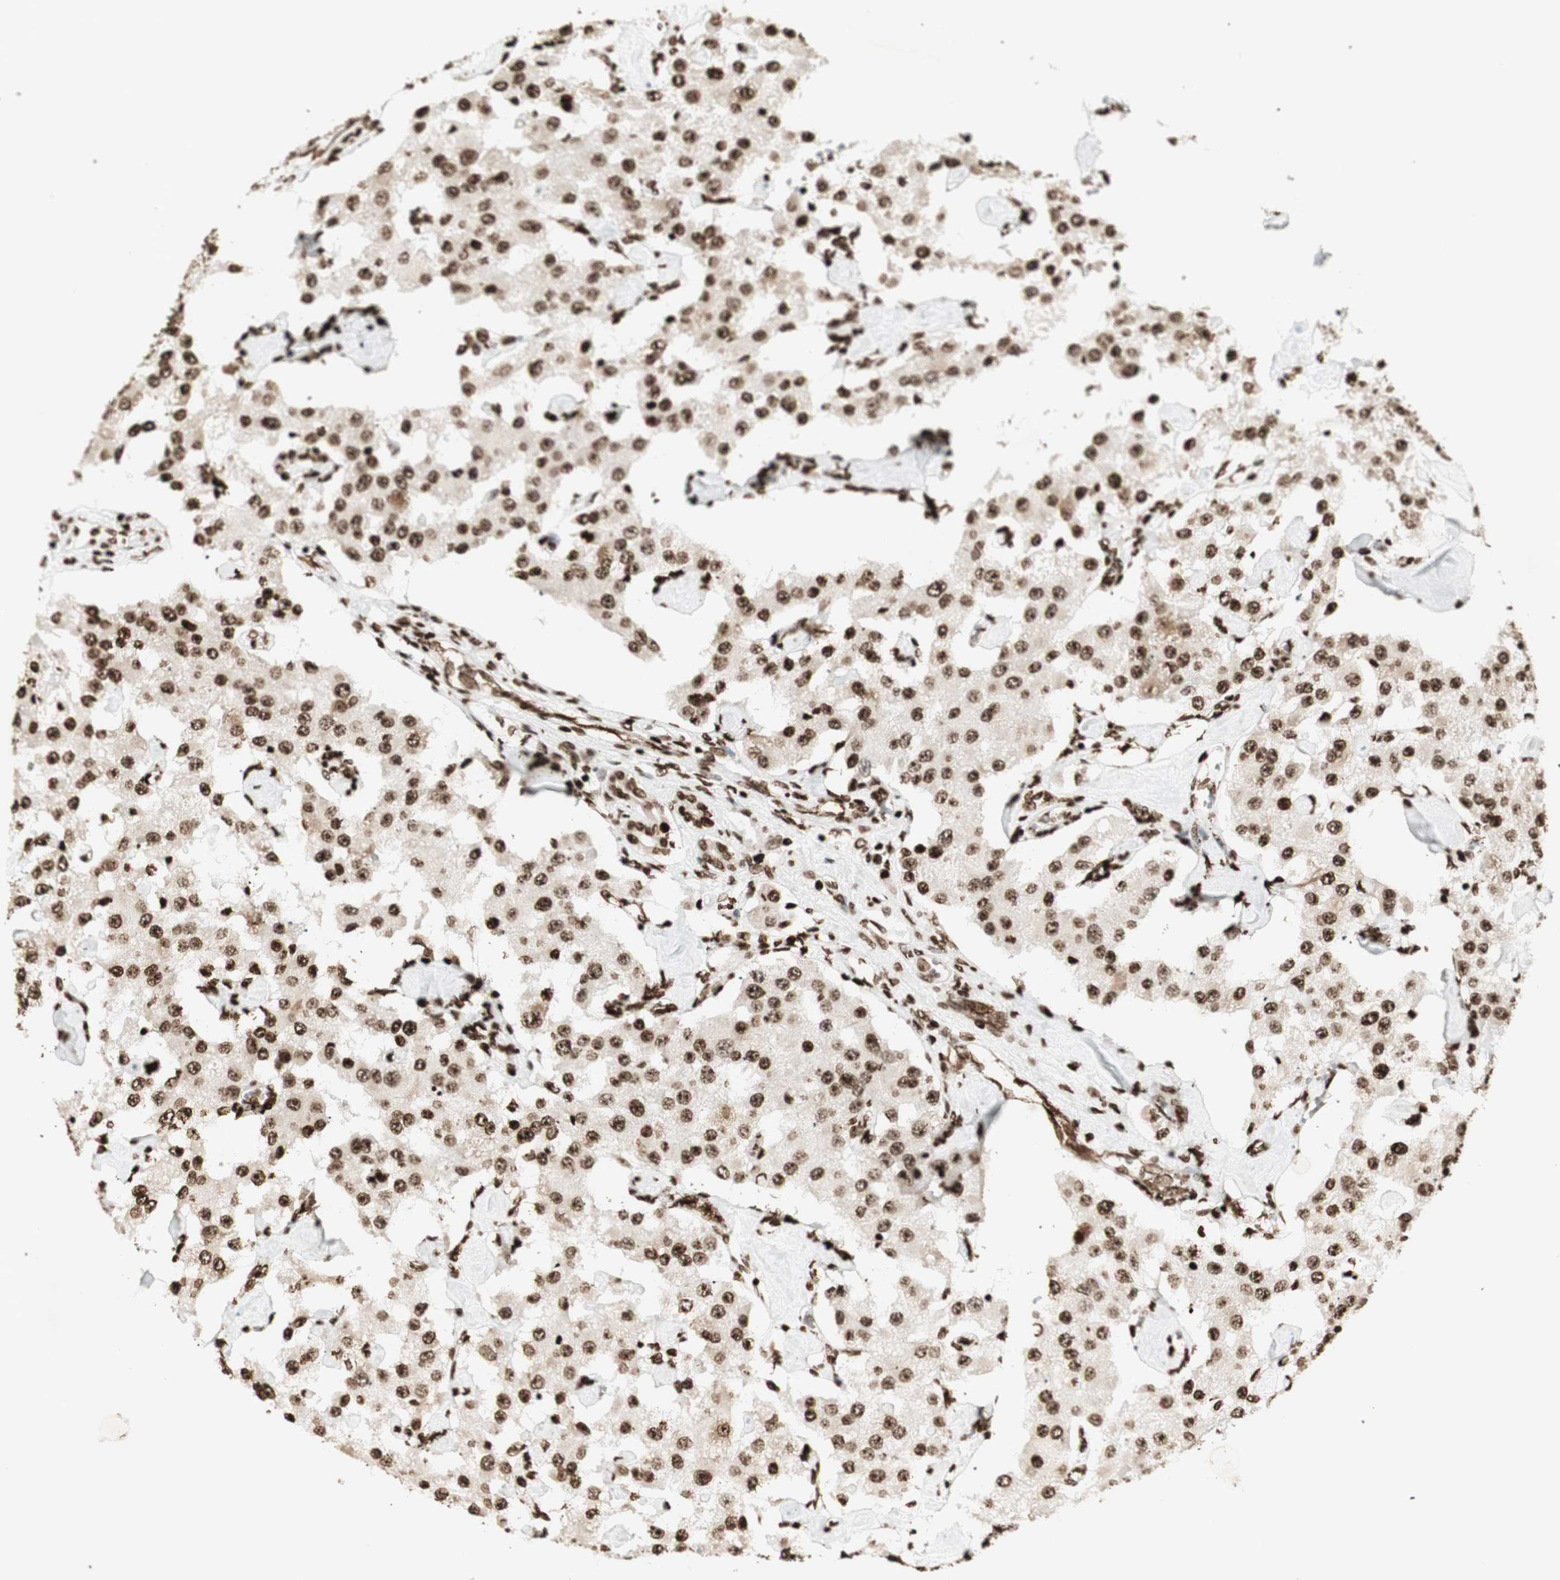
{"staining": {"intensity": "strong", "quantity": ">75%", "location": "nuclear"}, "tissue": "carcinoid", "cell_type": "Tumor cells", "image_type": "cancer", "snomed": [{"axis": "morphology", "description": "Carcinoid, malignant, NOS"}, {"axis": "topography", "description": "Pancreas"}], "caption": "The histopathology image exhibits a brown stain indicating the presence of a protein in the nuclear of tumor cells in carcinoid. (brown staining indicates protein expression, while blue staining denotes nuclei).", "gene": "NCAPD2", "patient": {"sex": "male", "age": 41}}